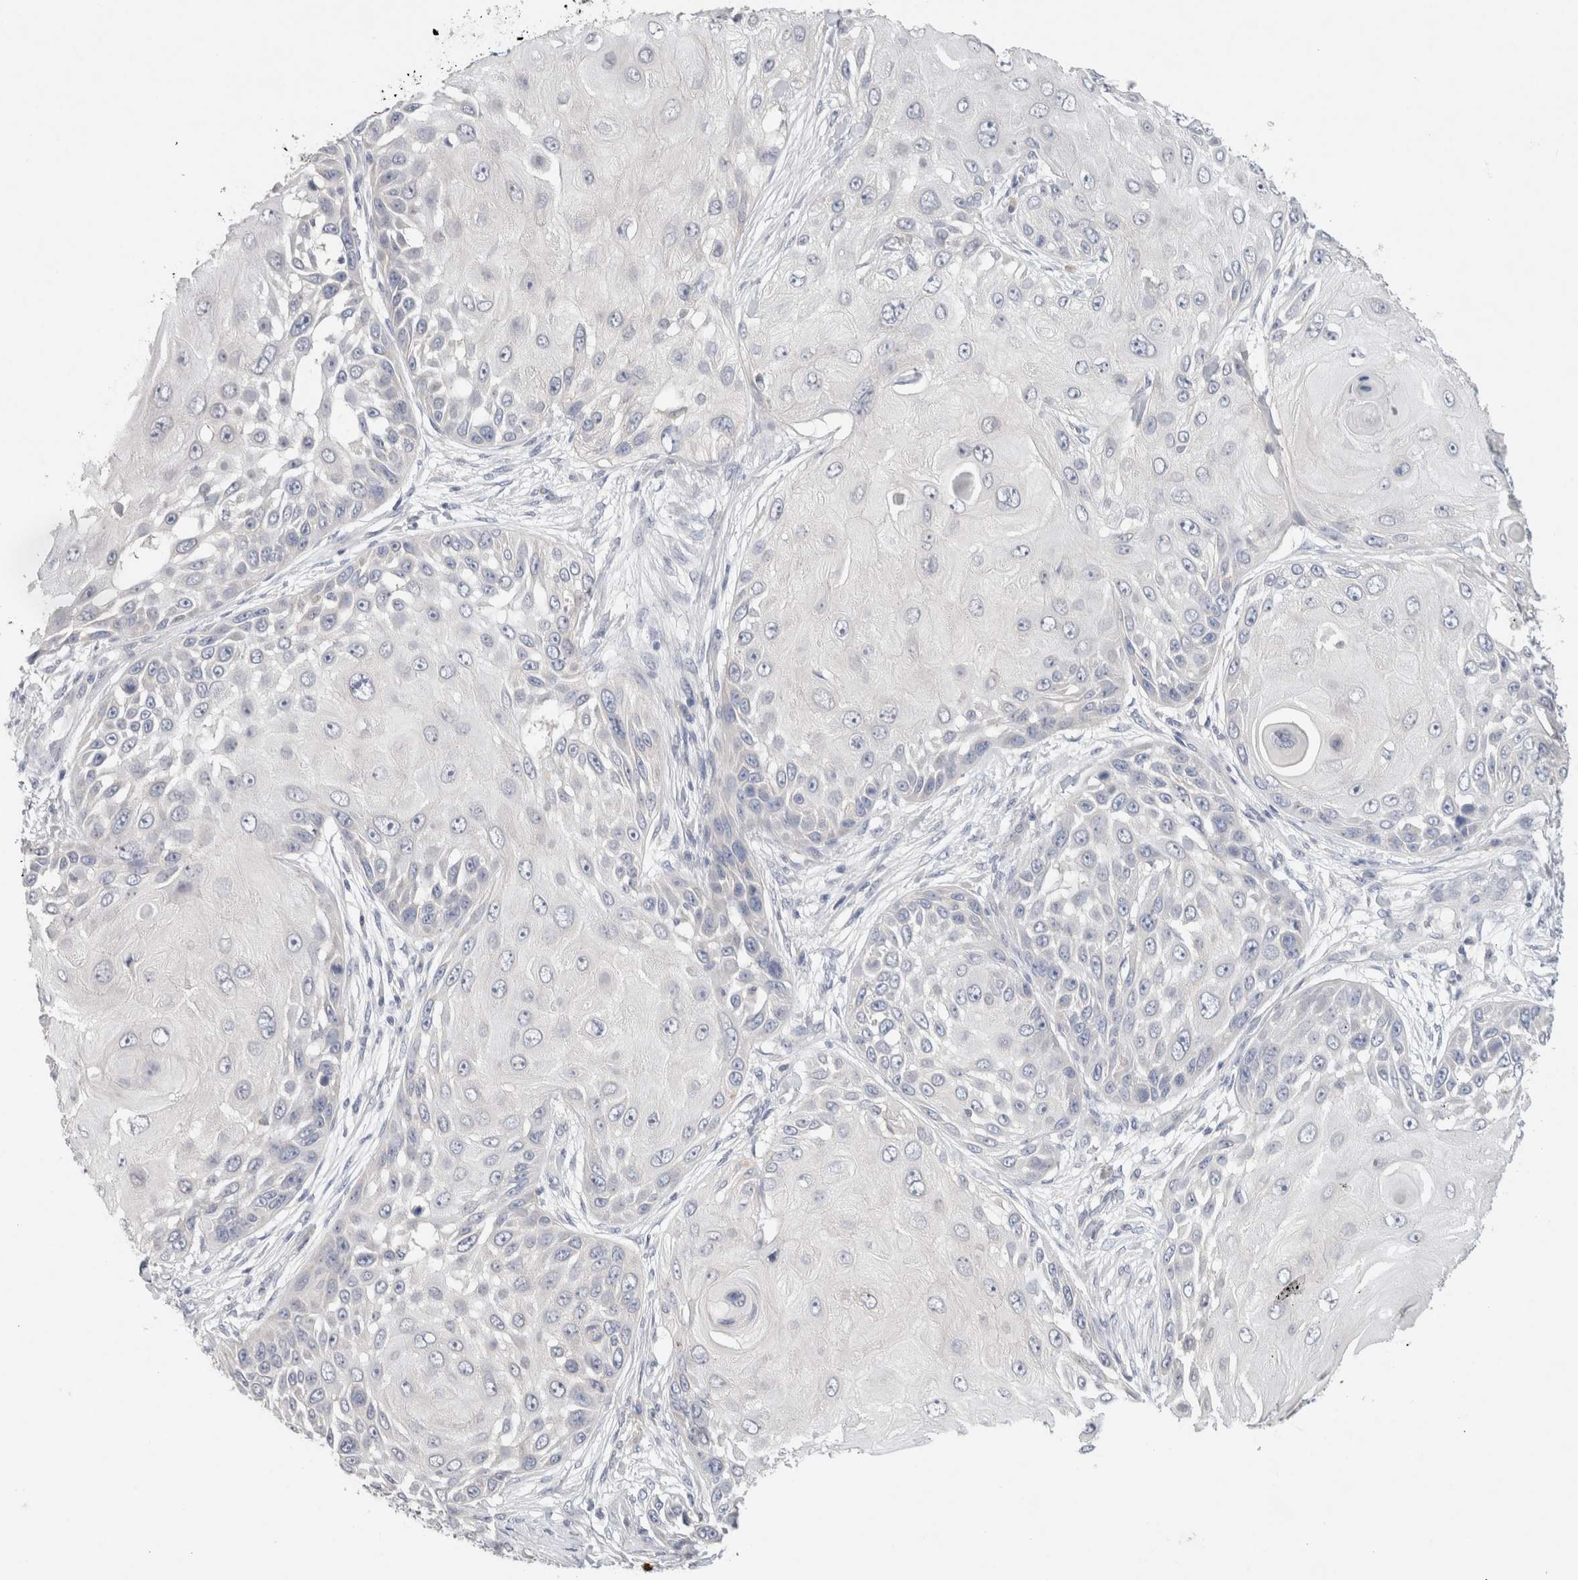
{"staining": {"intensity": "negative", "quantity": "none", "location": "none"}, "tissue": "skin cancer", "cell_type": "Tumor cells", "image_type": "cancer", "snomed": [{"axis": "morphology", "description": "Squamous cell carcinoma, NOS"}, {"axis": "topography", "description": "Skin"}], "caption": "IHC of skin cancer (squamous cell carcinoma) exhibits no staining in tumor cells.", "gene": "MPP2", "patient": {"sex": "female", "age": 44}}